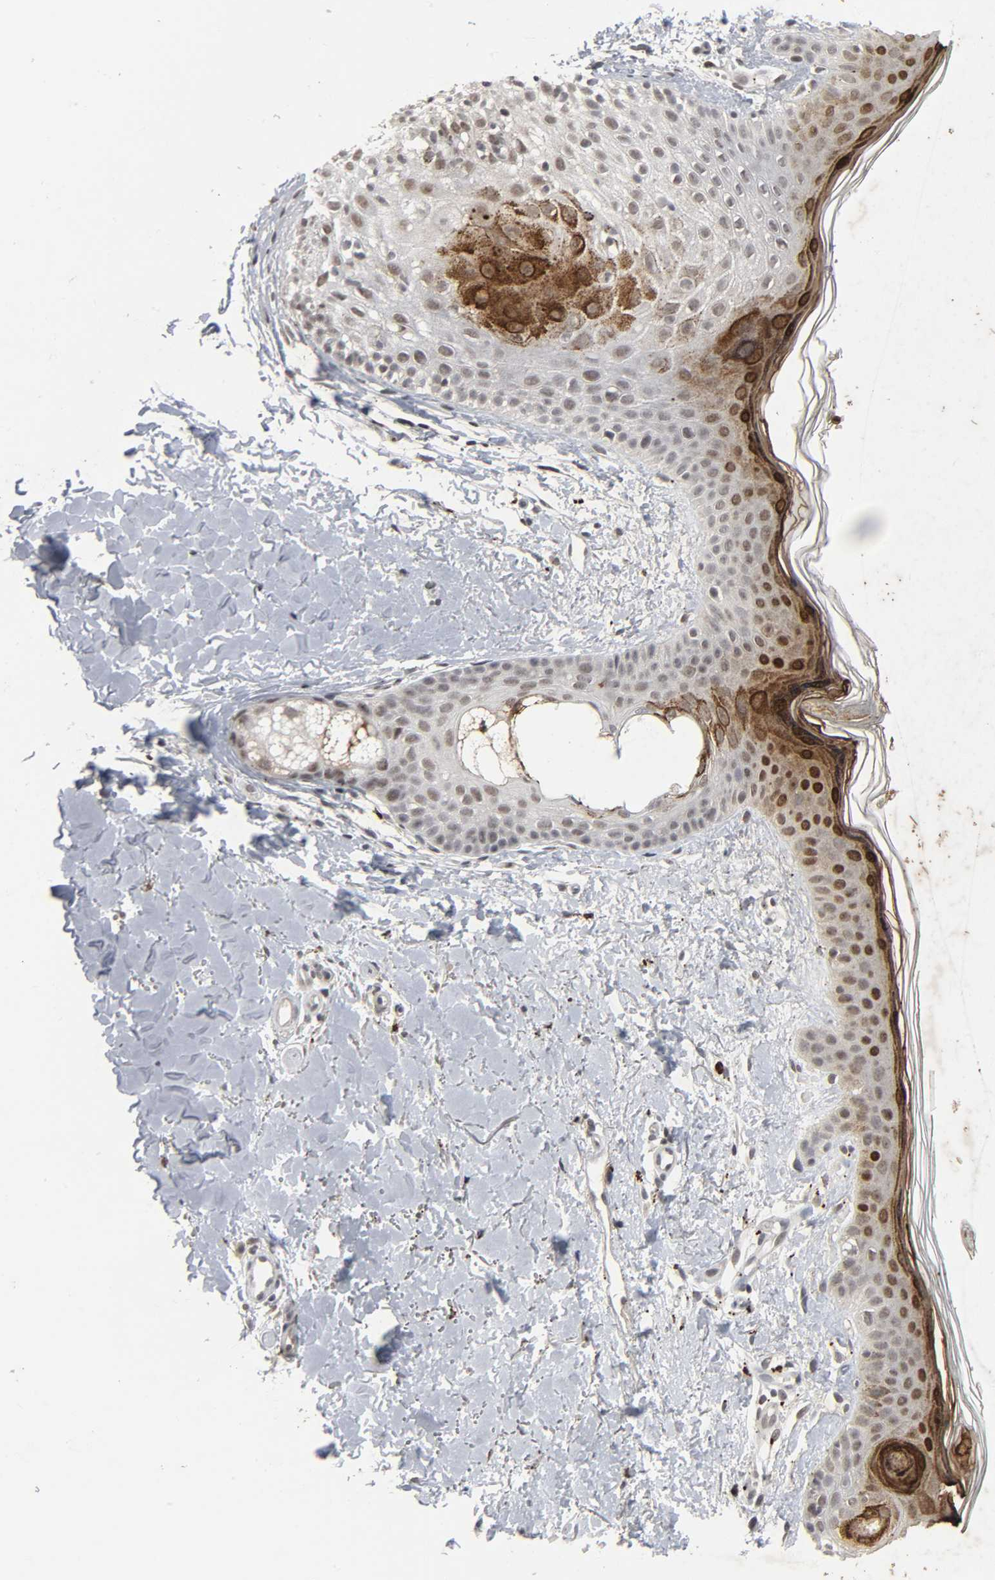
{"staining": {"intensity": "moderate", "quantity": ">75%", "location": "nuclear"}, "tissue": "skin", "cell_type": "Fibroblasts", "image_type": "normal", "snomed": [{"axis": "morphology", "description": "Normal tissue, NOS"}, {"axis": "topography", "description": "Skin"}], "caption": "Immunohistochemistry staining of unremarkable skin, which demonstrates medium levels of moderate nuclear expression in about >75% of fibroblasts indicating moderate nuclear protein expression. The staining was performed using DAB (brown) for protein detection and nuclei were counterstained in hematoxylin (blue).", "gene": "MUC1", "patient": {"sex": "female", "age": 56}}